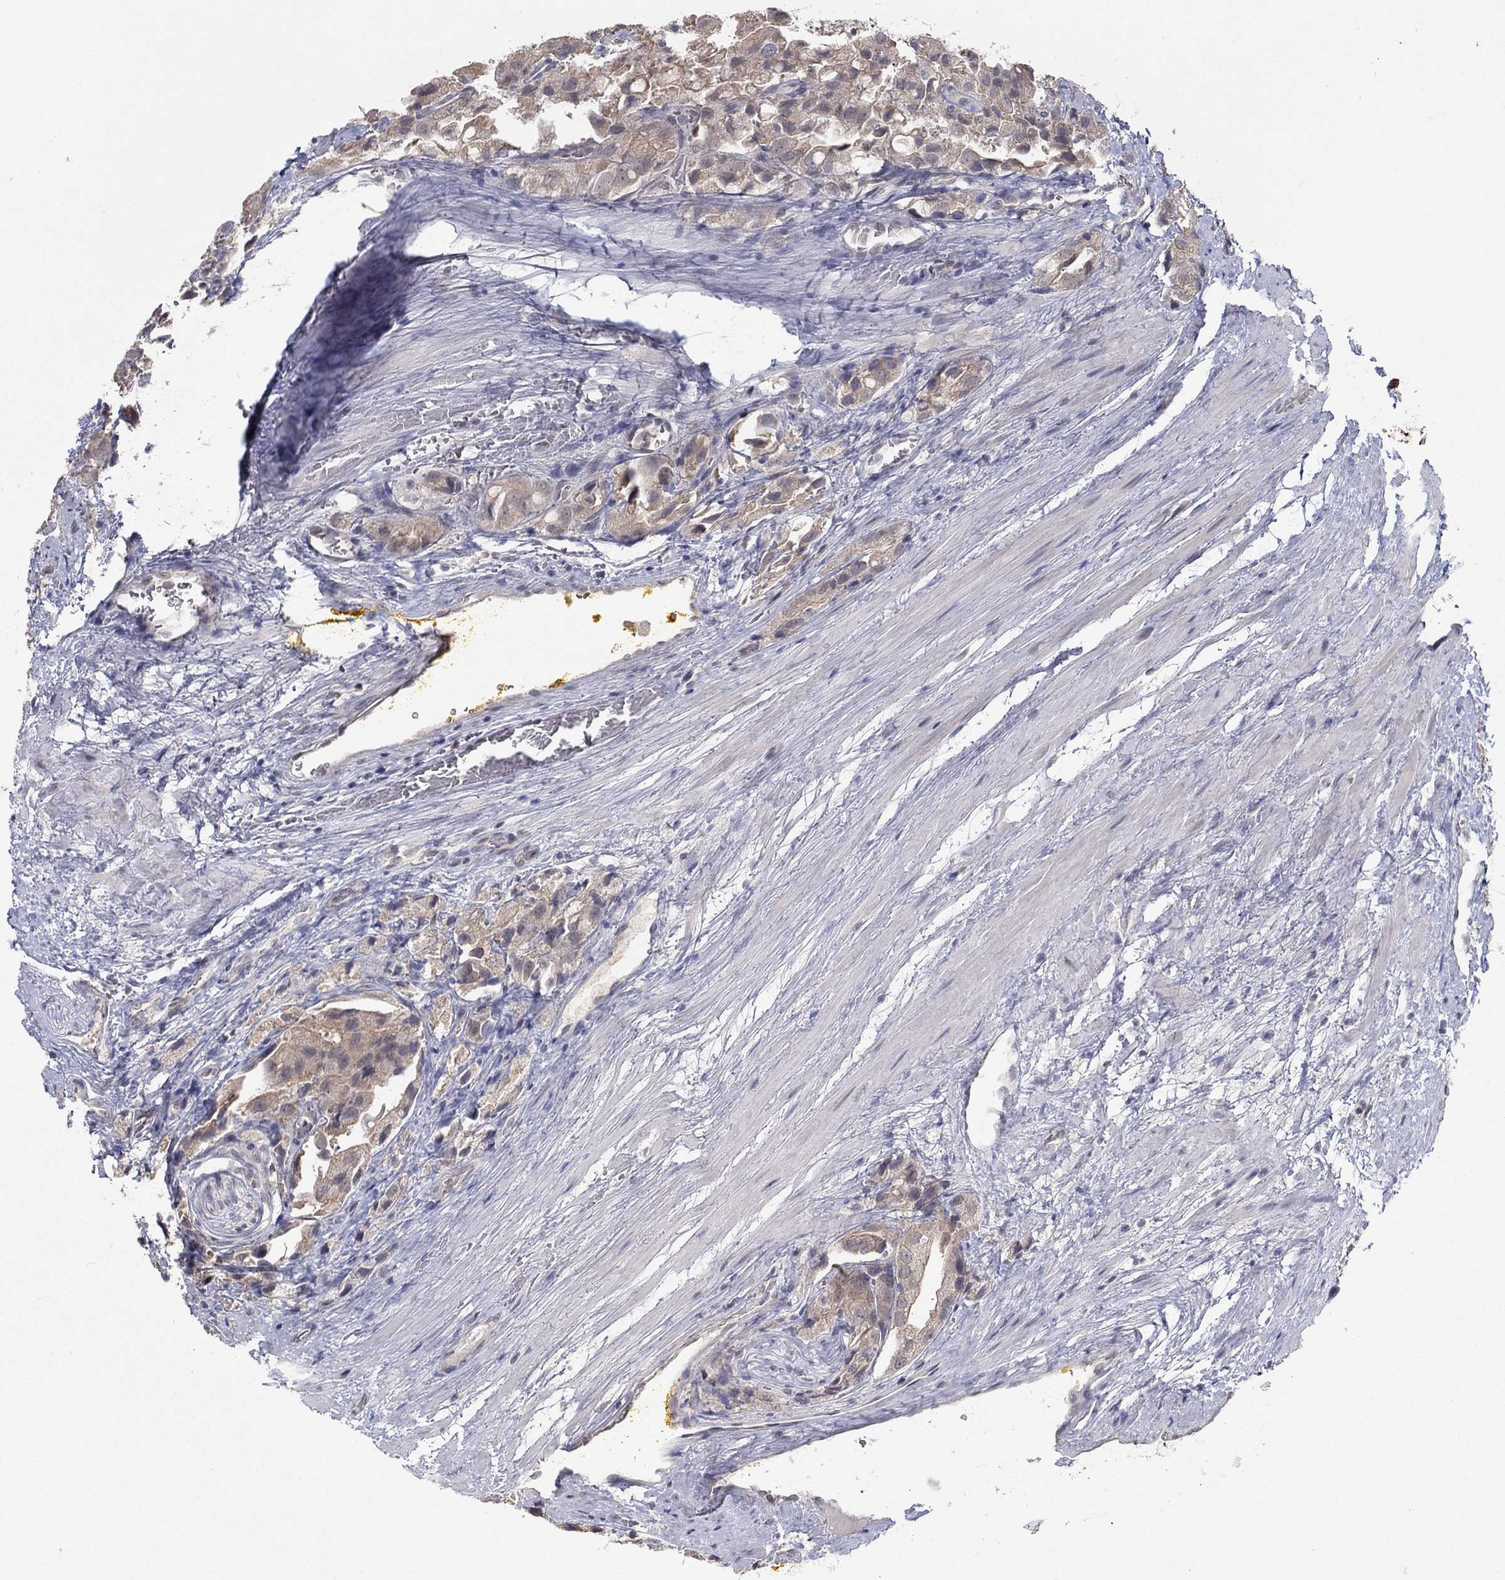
{"staining": {"intensity": "weak", "quantity": "25%-75%", "location": "cytoplasmic/membranous"}, "tissue": "prostate cancer", "cell_type": "Tumor cells", "image_type": "cancer", "snomed": [{"axis": "morphology", "description": "Adenocarcinoma, NOS"}, {"axis": "topography", "description": "Prostate and seminal vesicle, NOS"}, {"axis": "topography", "description": "Prostate"}], "caption": "The photomicrograph demonstrates a brown stain indicating the presence of a protein in the cytoplasmic/membranous of tumor cells in prostate cancer.", "gene": "SLC22A2", "patient": {"sex": "male", "age": 67}}